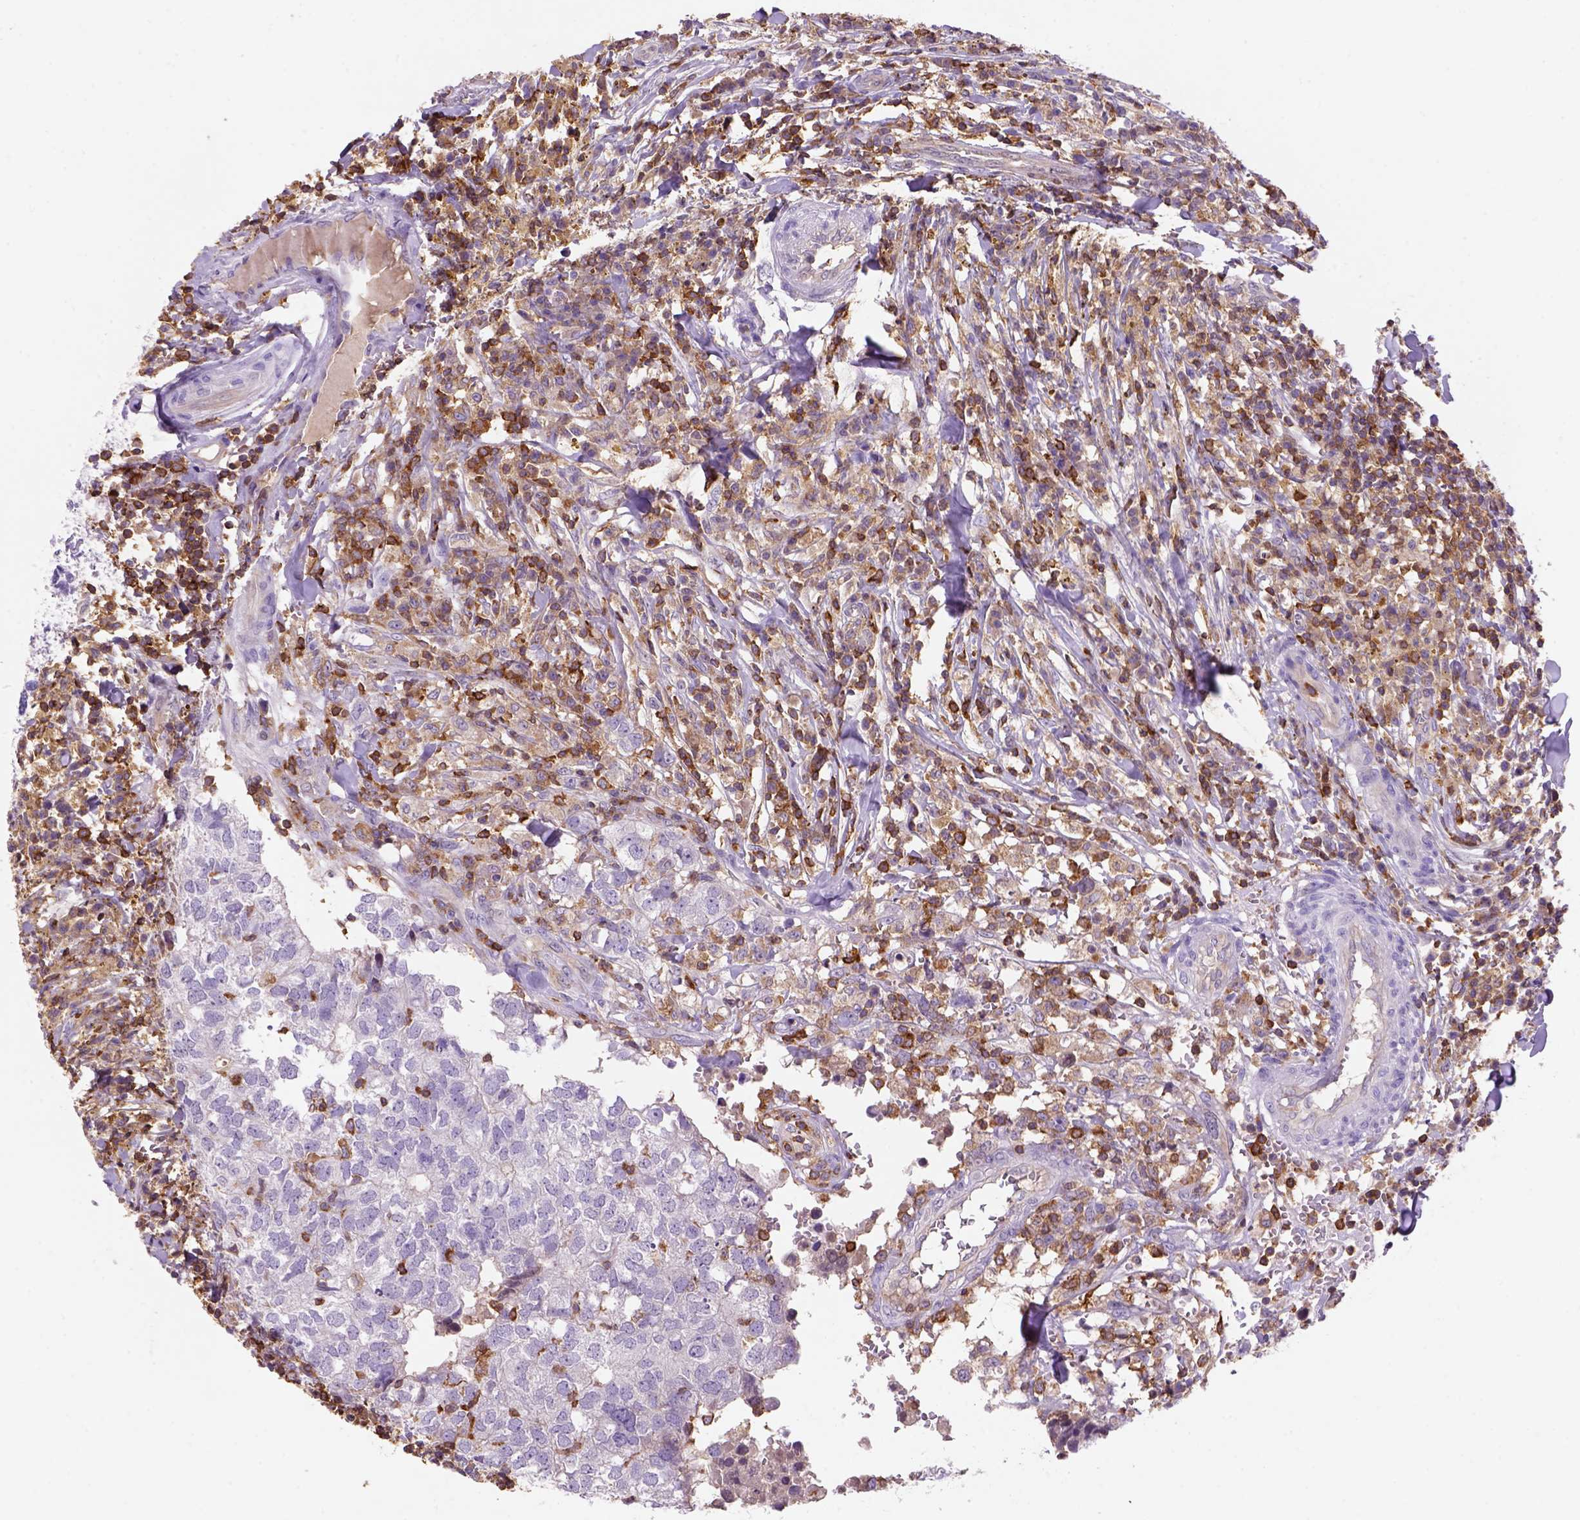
{"staining": {"intensity": "negative", "quantity": "none", "location": "none"}, "tissue": "breast cancer", "cell_type": "Tumor cells", "image_type": "cancer", "snomed": [{"axis": "morphology", "description": "Duct carcinoma"}, {"axis": "topography", "description": "Breast"}], "caption": "DAB (3,3'-diaminobenzidine) immunohistochemical staining of breast cancer (infiltrating ductal carcinoma) reveals no significant positivity in tumor cells.", "gene": "INPP5D", "patient": {"sex": "female", "age": 30}}